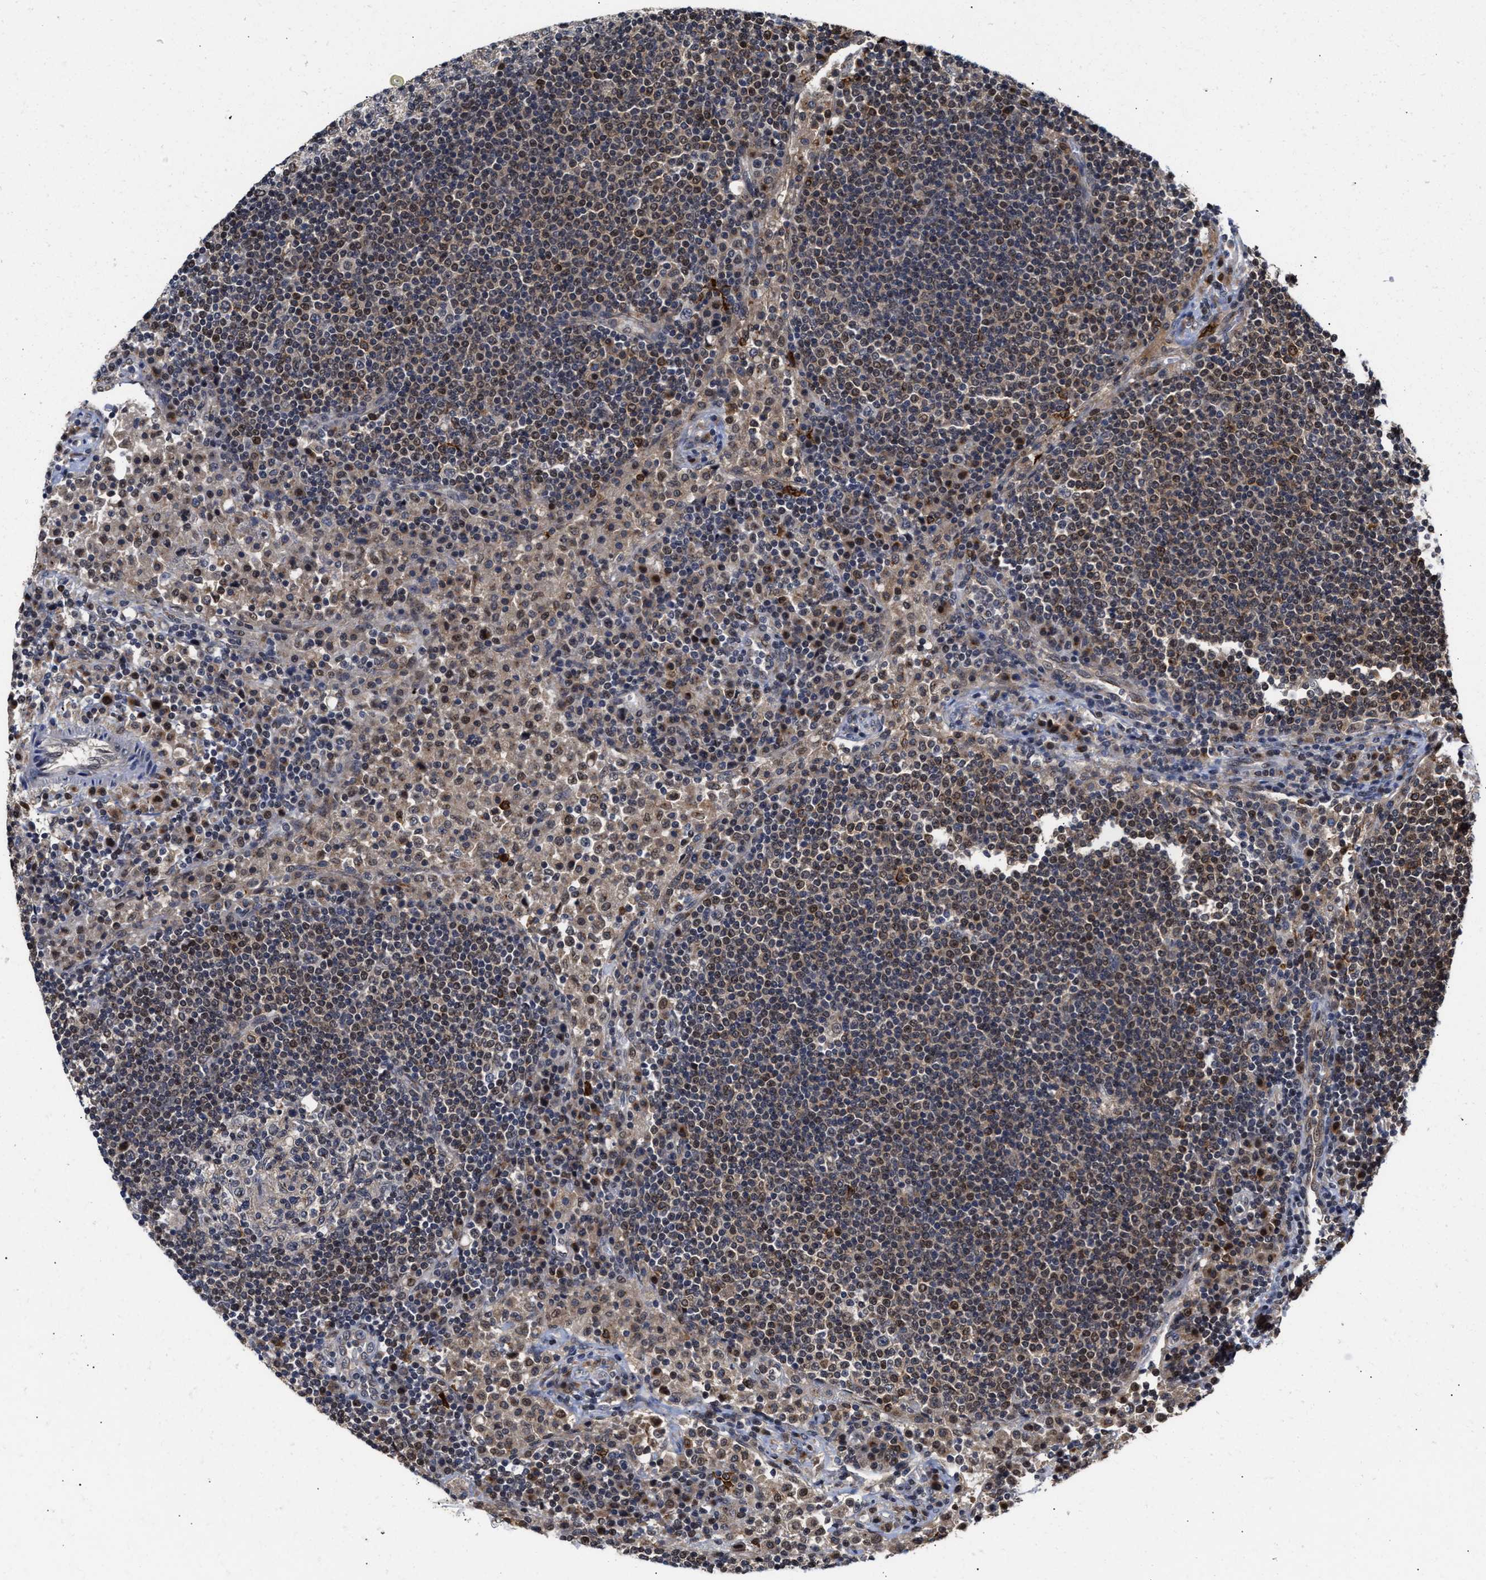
{"staining": {"intensity": "negative", "quantity": "none", "location": "none"}, "tissue": "lymph node", "cell_type": "Germinal center cells", "image_type": "normal", "snomed": [{"axis": "morphology", "description": "Normal tissue, NOS"}, {"axis": "topography", "description": "Lymph node"}], "caption": "IHC of unremarkable lymph node demonstrates no staining in germinal center cells. (DAB IHC visualized using brightfield microscopy, high magnification).", "gene": "CLIP2", "patient": {"sex": "female", "age": 53}}